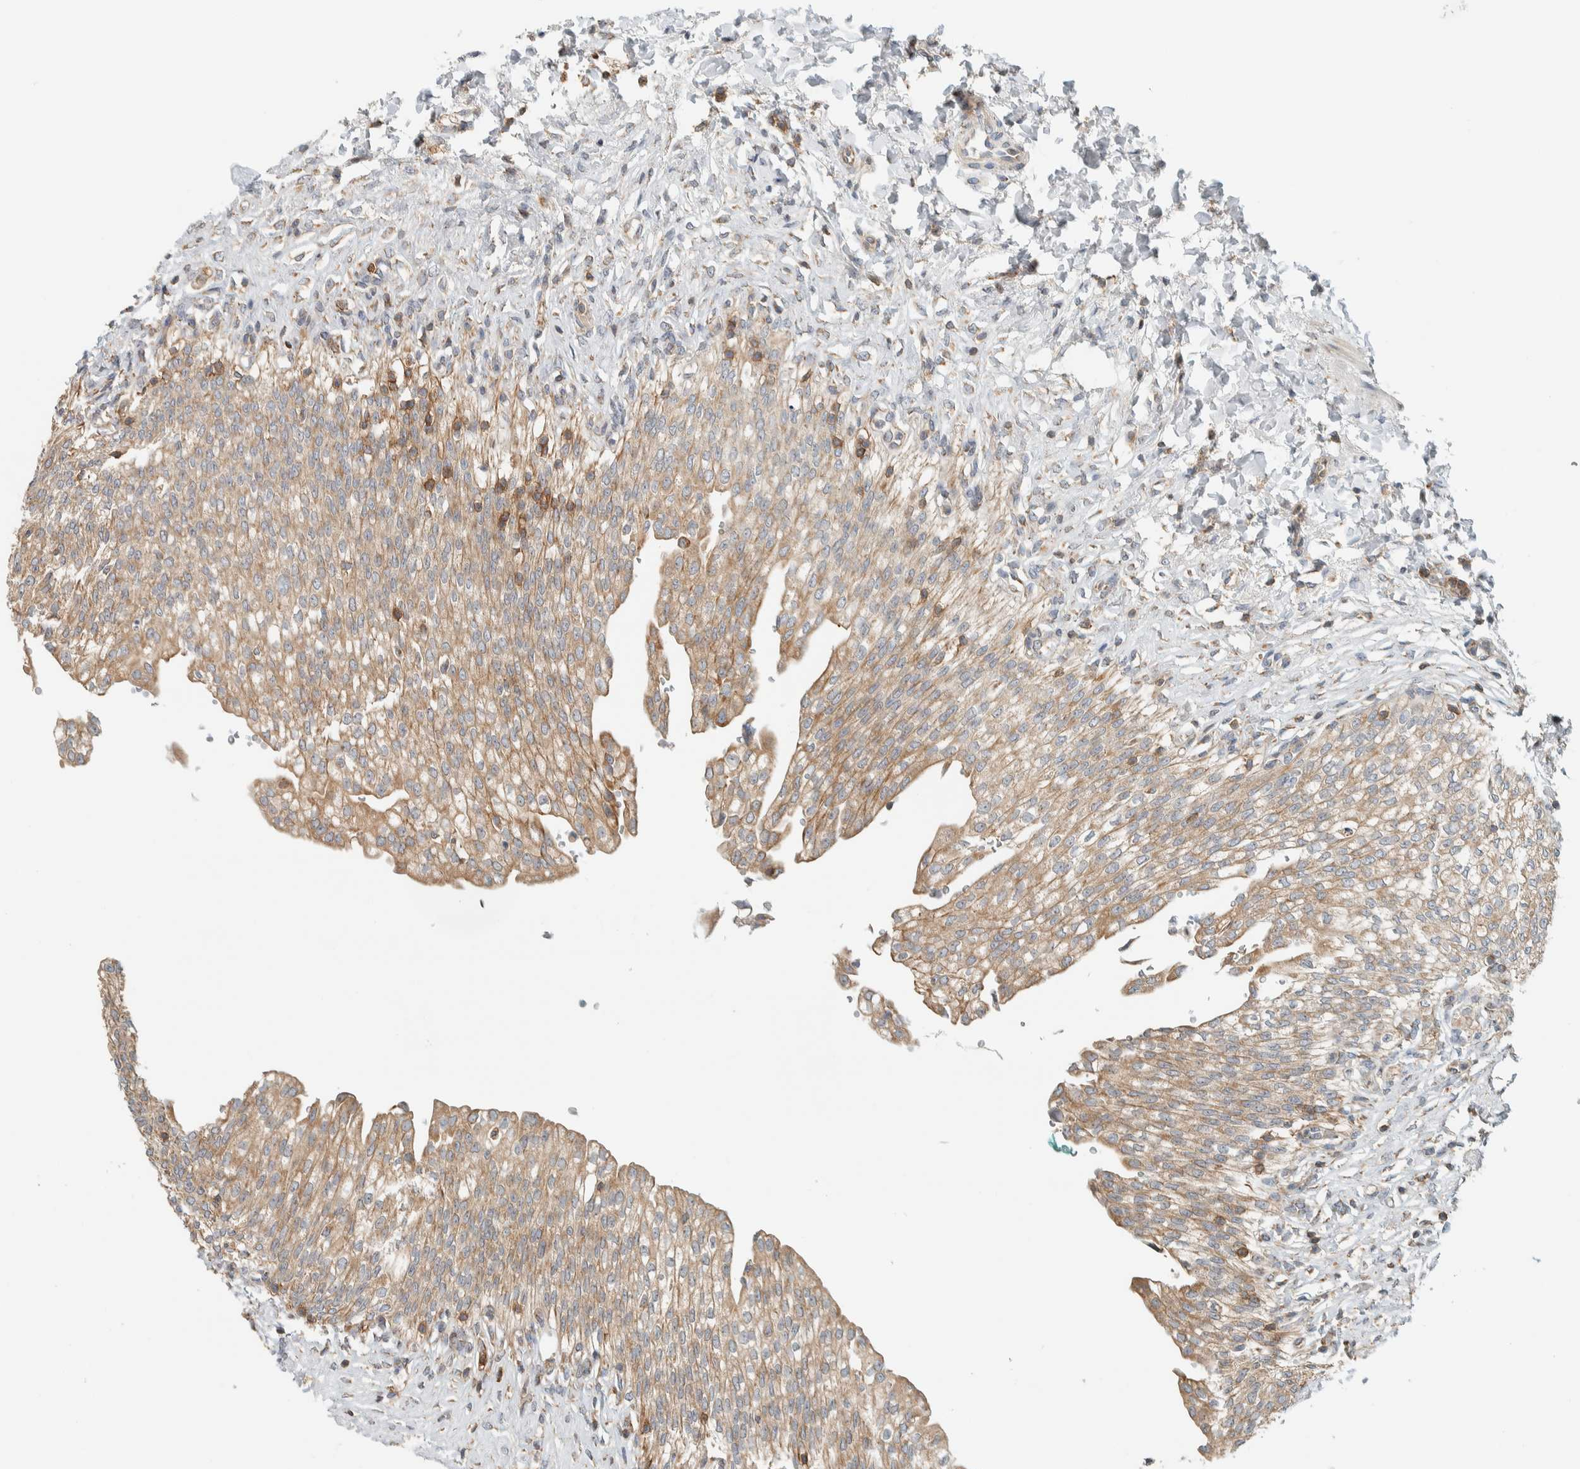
{"staining": {"intensity": "moderate", "quantity": ">75%", "location": "cytoplasmic/membranous"}, "tissue": "urinary bladder", "cell_type": "Urothelial cells", "image_type": "normal", "snomed": [{"axis": "morphology", "description": "Urothelial carcinoma, High grade"}, {"axis": "topography", "description": "Urinary bladder"}], "caption": "Immunohistochemistry photomicrograph of normal human urinary bladder stained for a protein (brown), which exhibits medium levels of moderate cytoplasmic/membranous positivity in approximately >75% of urothelial cells.", "gene": "CCDC57", "patient": {"sex": "male", "age": 46}}